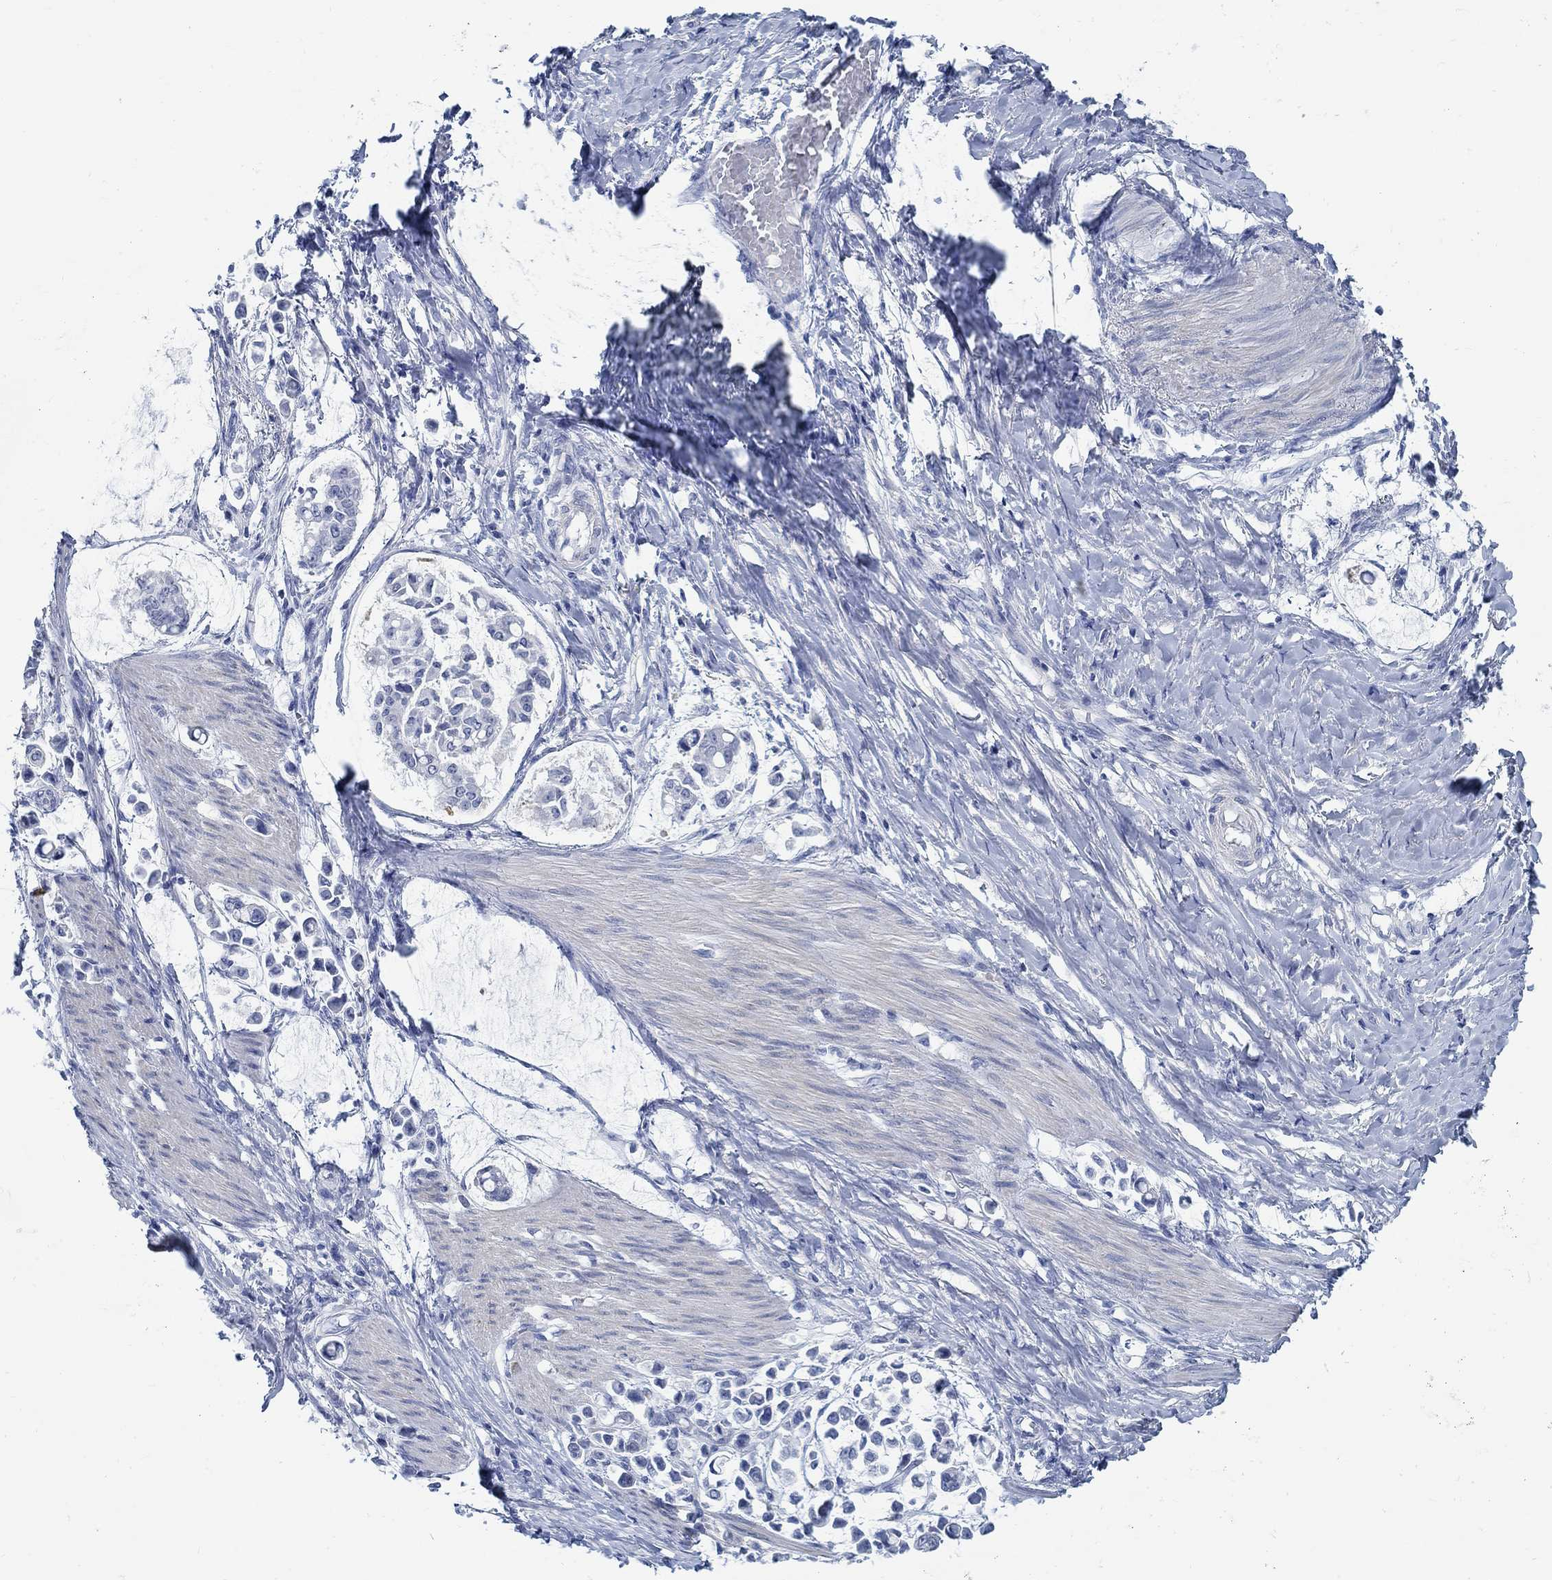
{"staining": {"intensity": "negative", "quantity": "none", "location": "none"}, "tissue": "stomach cancer", "cell_type": "Tumor cells", "image_type": "cancer", "snomed": [{"axis": "morphology", "description": "Adenocarcinoma, NOS"}, {"axis": "topography", "description": "Stomach"}], "caption": "The IHC micrograph has no significant staining in tumor cells of adenocarcinoma (stomach) tissue. The staining is performed using DAB (3,3'-diaminobenzidine) brown chromogen with nuclei counter-stained in using hematoxylin.", "gene": "RBM20", "patient": {"sex": "male", "age": 82}}